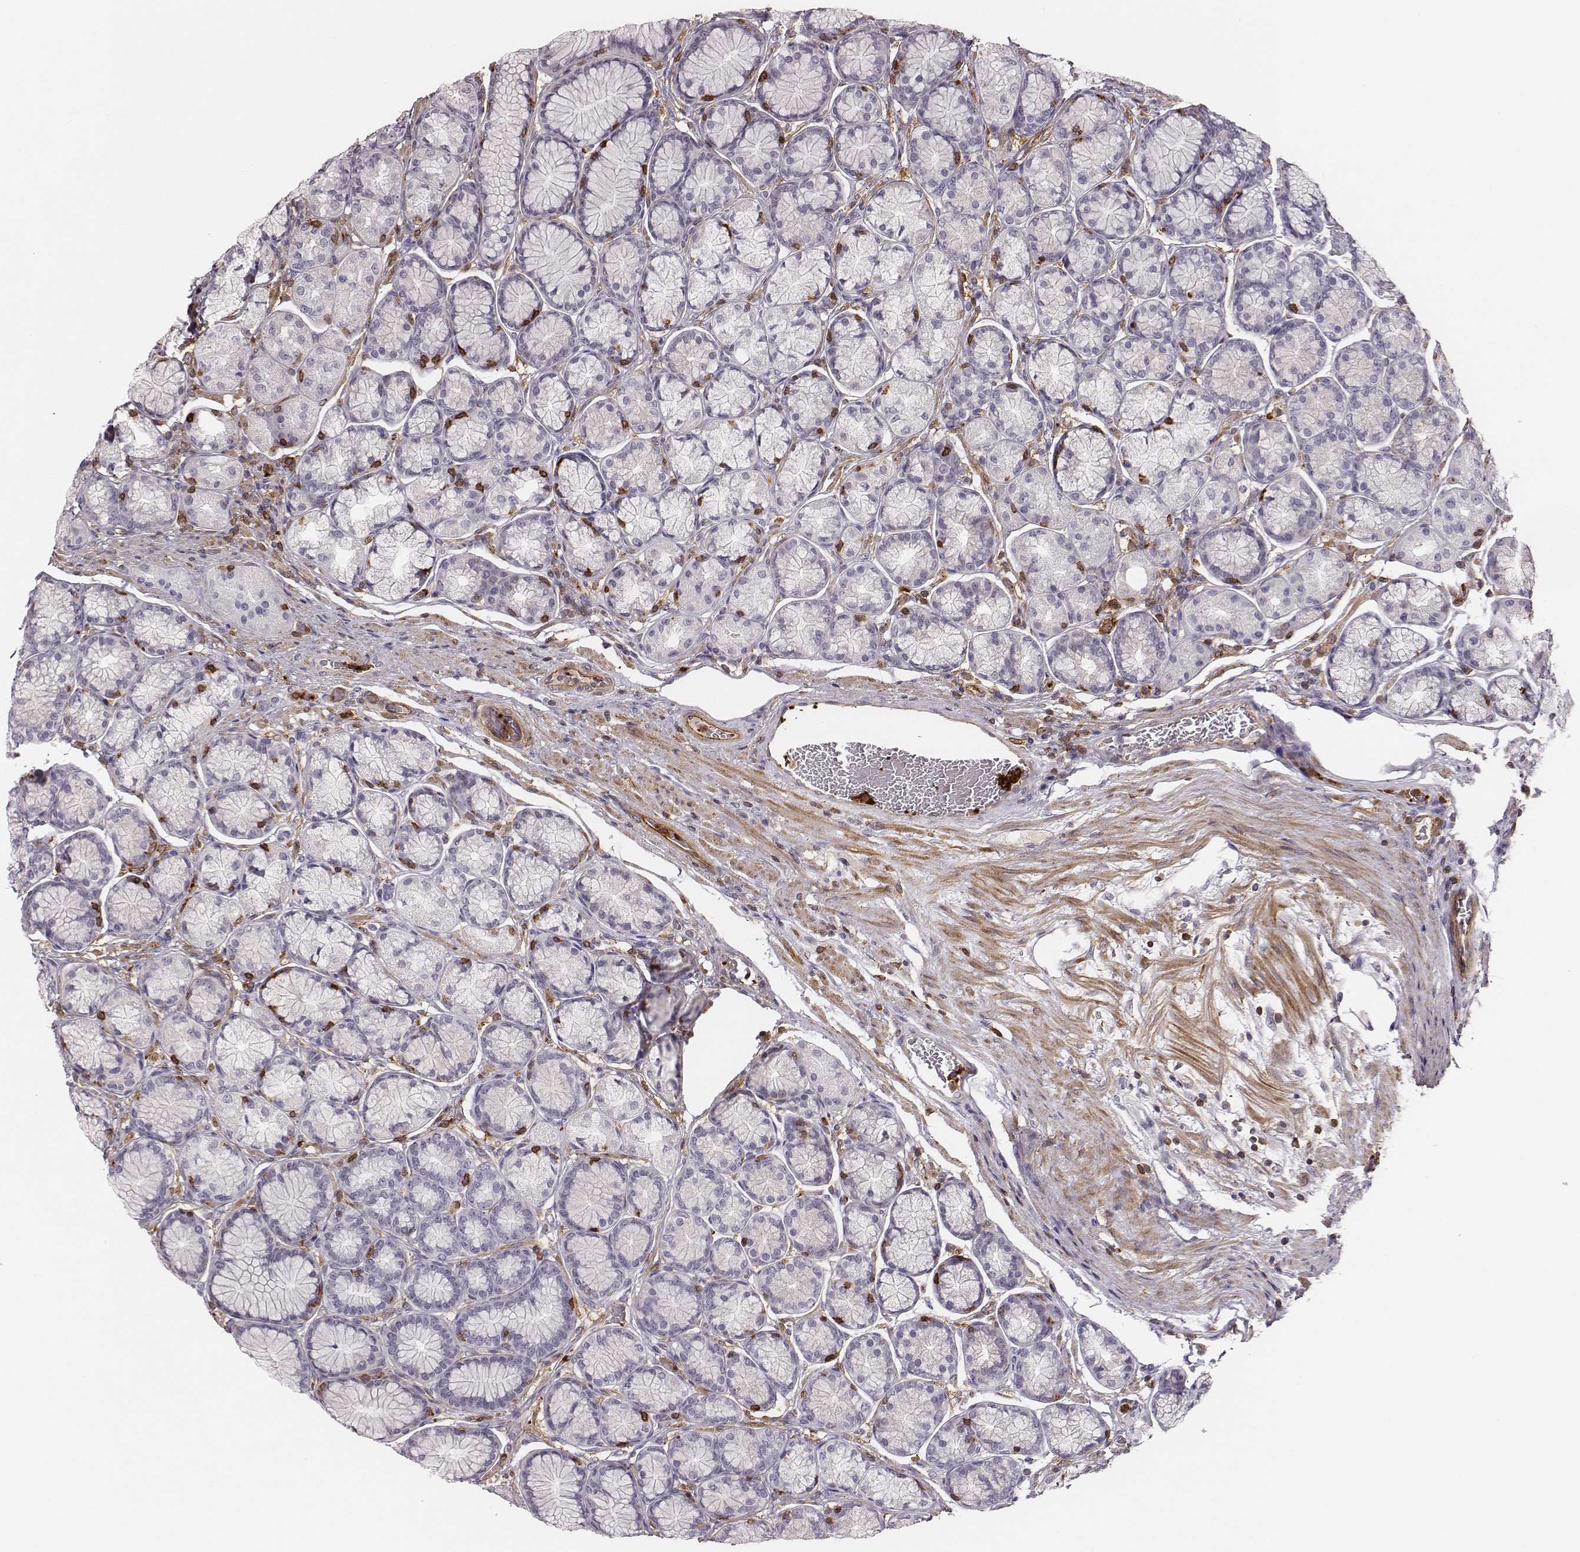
{"staining": {"intensity": "negative", "quantity": "none", "location": "none"}, "tissue": "stomach", "cell_type": "Glandular cells", "image_type": "normal", "snomed": [{"axis": "morphology", "description": "Normal tissue, NOS"}, {"axis": "morphology", "description": "Adenocarcinoma, NOS"}, {"axis": "morphology", "description": "Adenocarcinoma, High grade"}, {"axis": "topography", "description": "Stomach, upper"}, {"axis": "topography", "description": "Stomach"}], "caption": "IHC micrograph of normal stomach: stomach stained with DAB exhibits no significant protein staining in glandular cells. Nuclei are stained in blue.", "gene": "ZYX", "patient": {"sex": "female", "age": 65}}